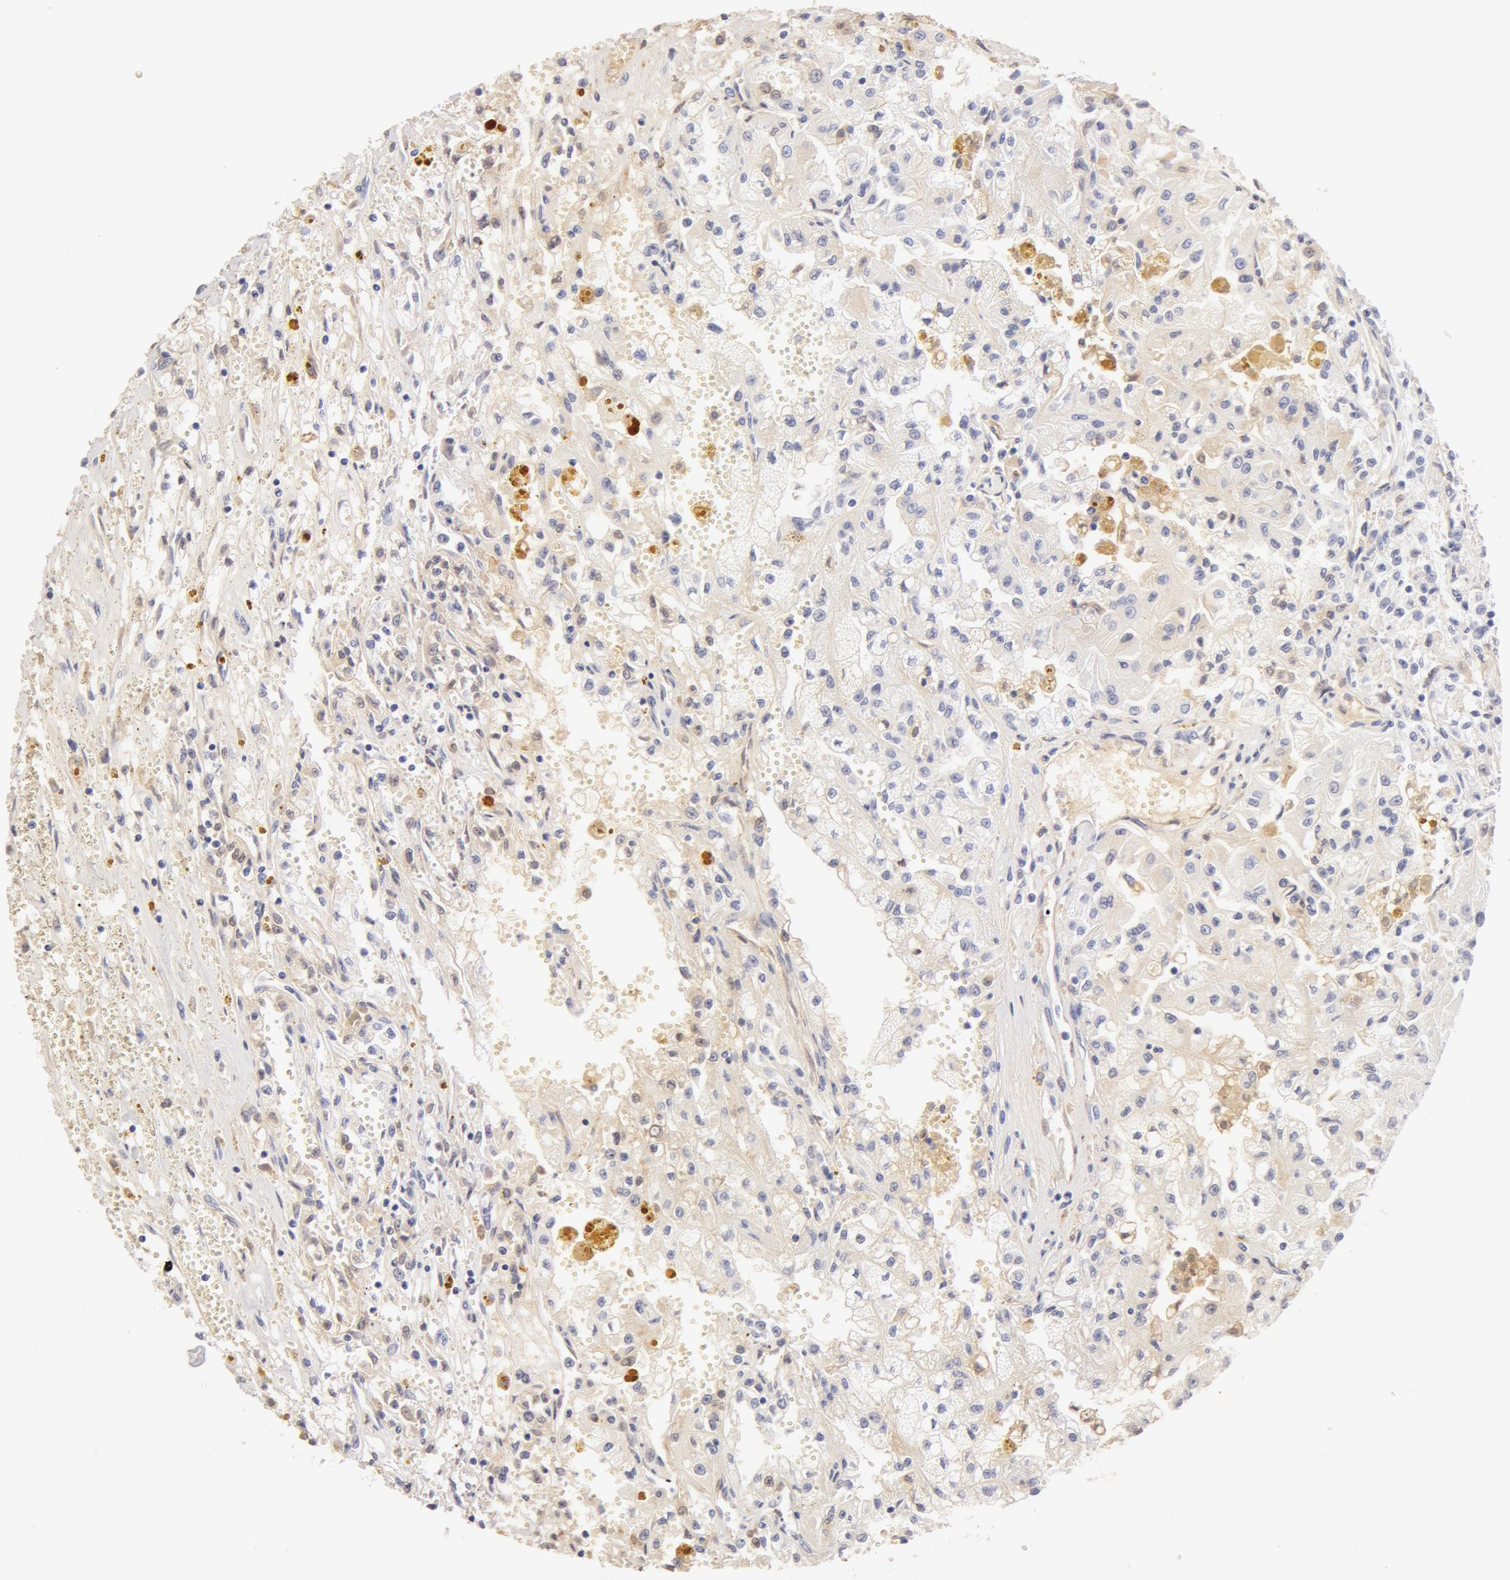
{"staining": {"intensity": "negative", "quantity": "none", "location": "none"}, "tissue": "renal cancer", "cell_type": "Tumor cells", "image_type": "cancer", "snomed": [{"axis": "morphology", "description": "Adenocarcinoma, NOS"}, {"axis": "topography", "description": "Kidney"}], "caption": "Immunohistochemical staining of human renal cancer reveals no significant expression in tumor cells.", "gene": "AHSG", "patient": {"sex": "male", "age": 78}}